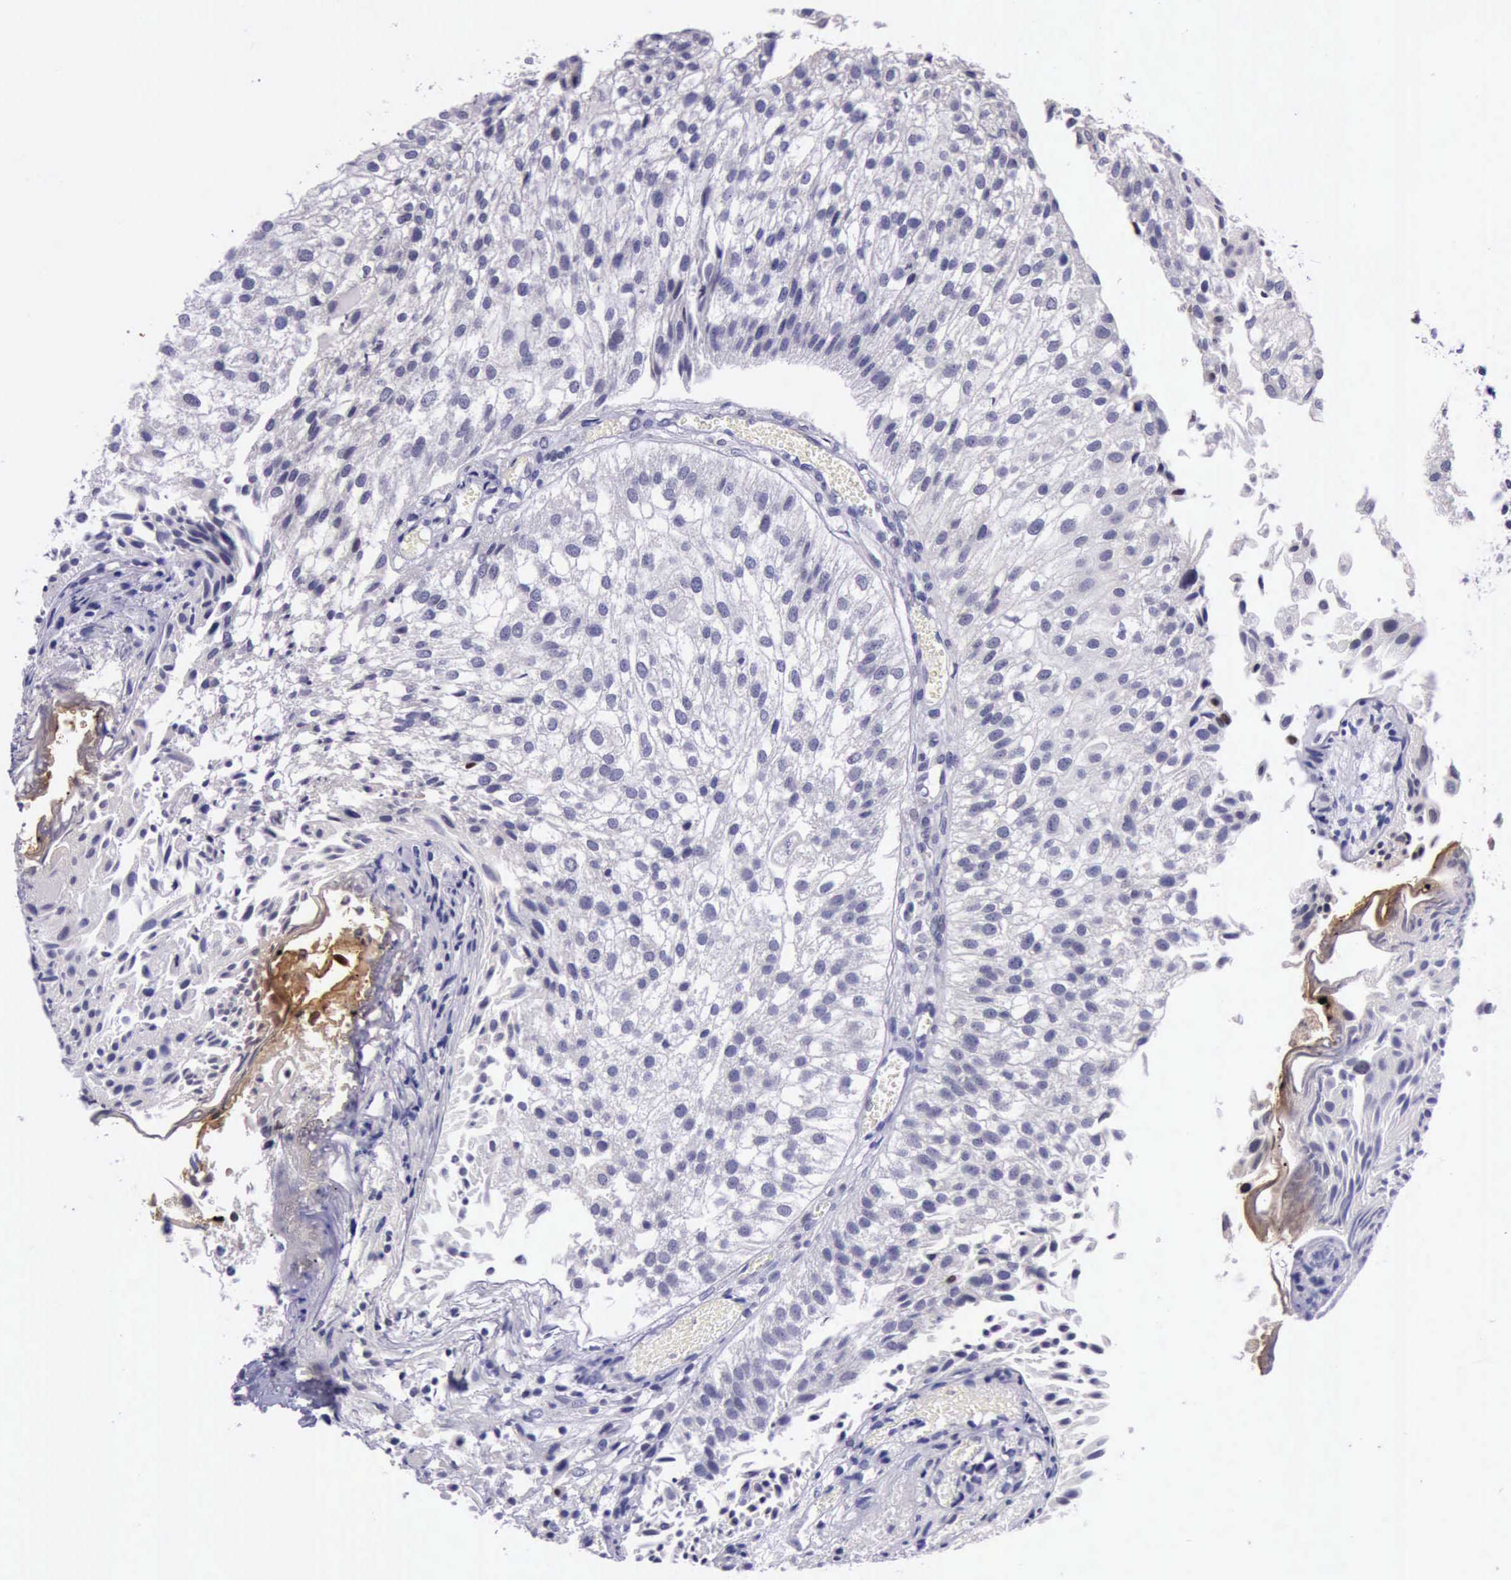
{"staining": {"intensity": "strong", "quantity": "<25%", "location": "nuclear"}, "tissue": "urothelial cancer", "cell_type": "Tumor cells", "image_type": "cancer", "snomed": [{"axis": "morphology", "description": "Urothelial carcinoma, Low grade"}, {"axis": "topography", "description": "Urinary bladder"}], "caption": "Protein analysis of low-grade urothelial carcinoma tissue demonstrates strong nuclear staining in approximately <25% of tumor cells.", "gene": "PARP1", "patient": {"sex": "female", "age": 89}}